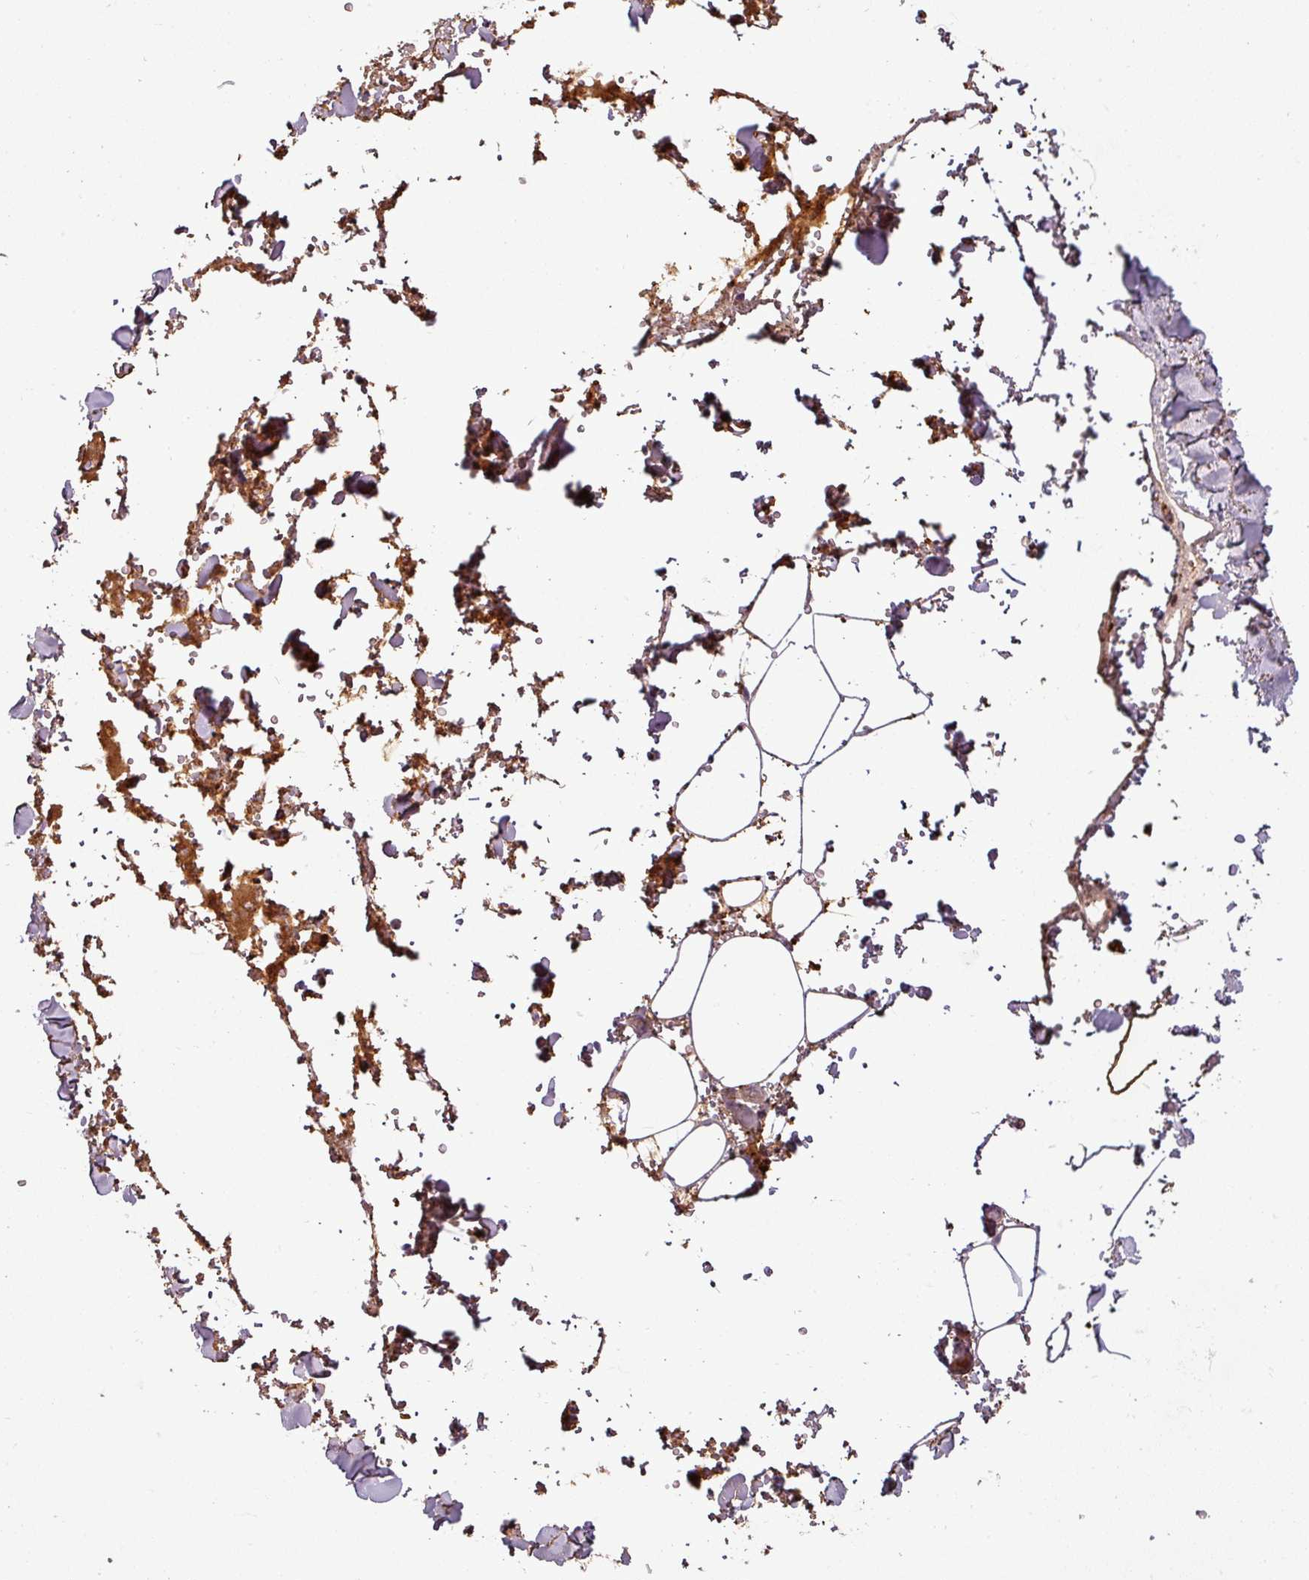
{"staining": {"intensity": "negative", "quantity": "none", "location": "none"}, "tissue": "adipose tissue", "cell_type": "Adipocytes", "image_type": "normal", "snomed": [{"axis": "morphology", "description": "Normal tissue, NOS"}, {"axis": "topography", "description": "Rectum"}, {"axis": "topography", "description": "Peripheral nerve tissue"}], "caption": "Histopathology image shows no significant protein staining in adipocytes of normal adipose tissue. Nuclei are stained in blue.", "gene": "APOC1", "patient": {"sex": "female", "age": 69}}